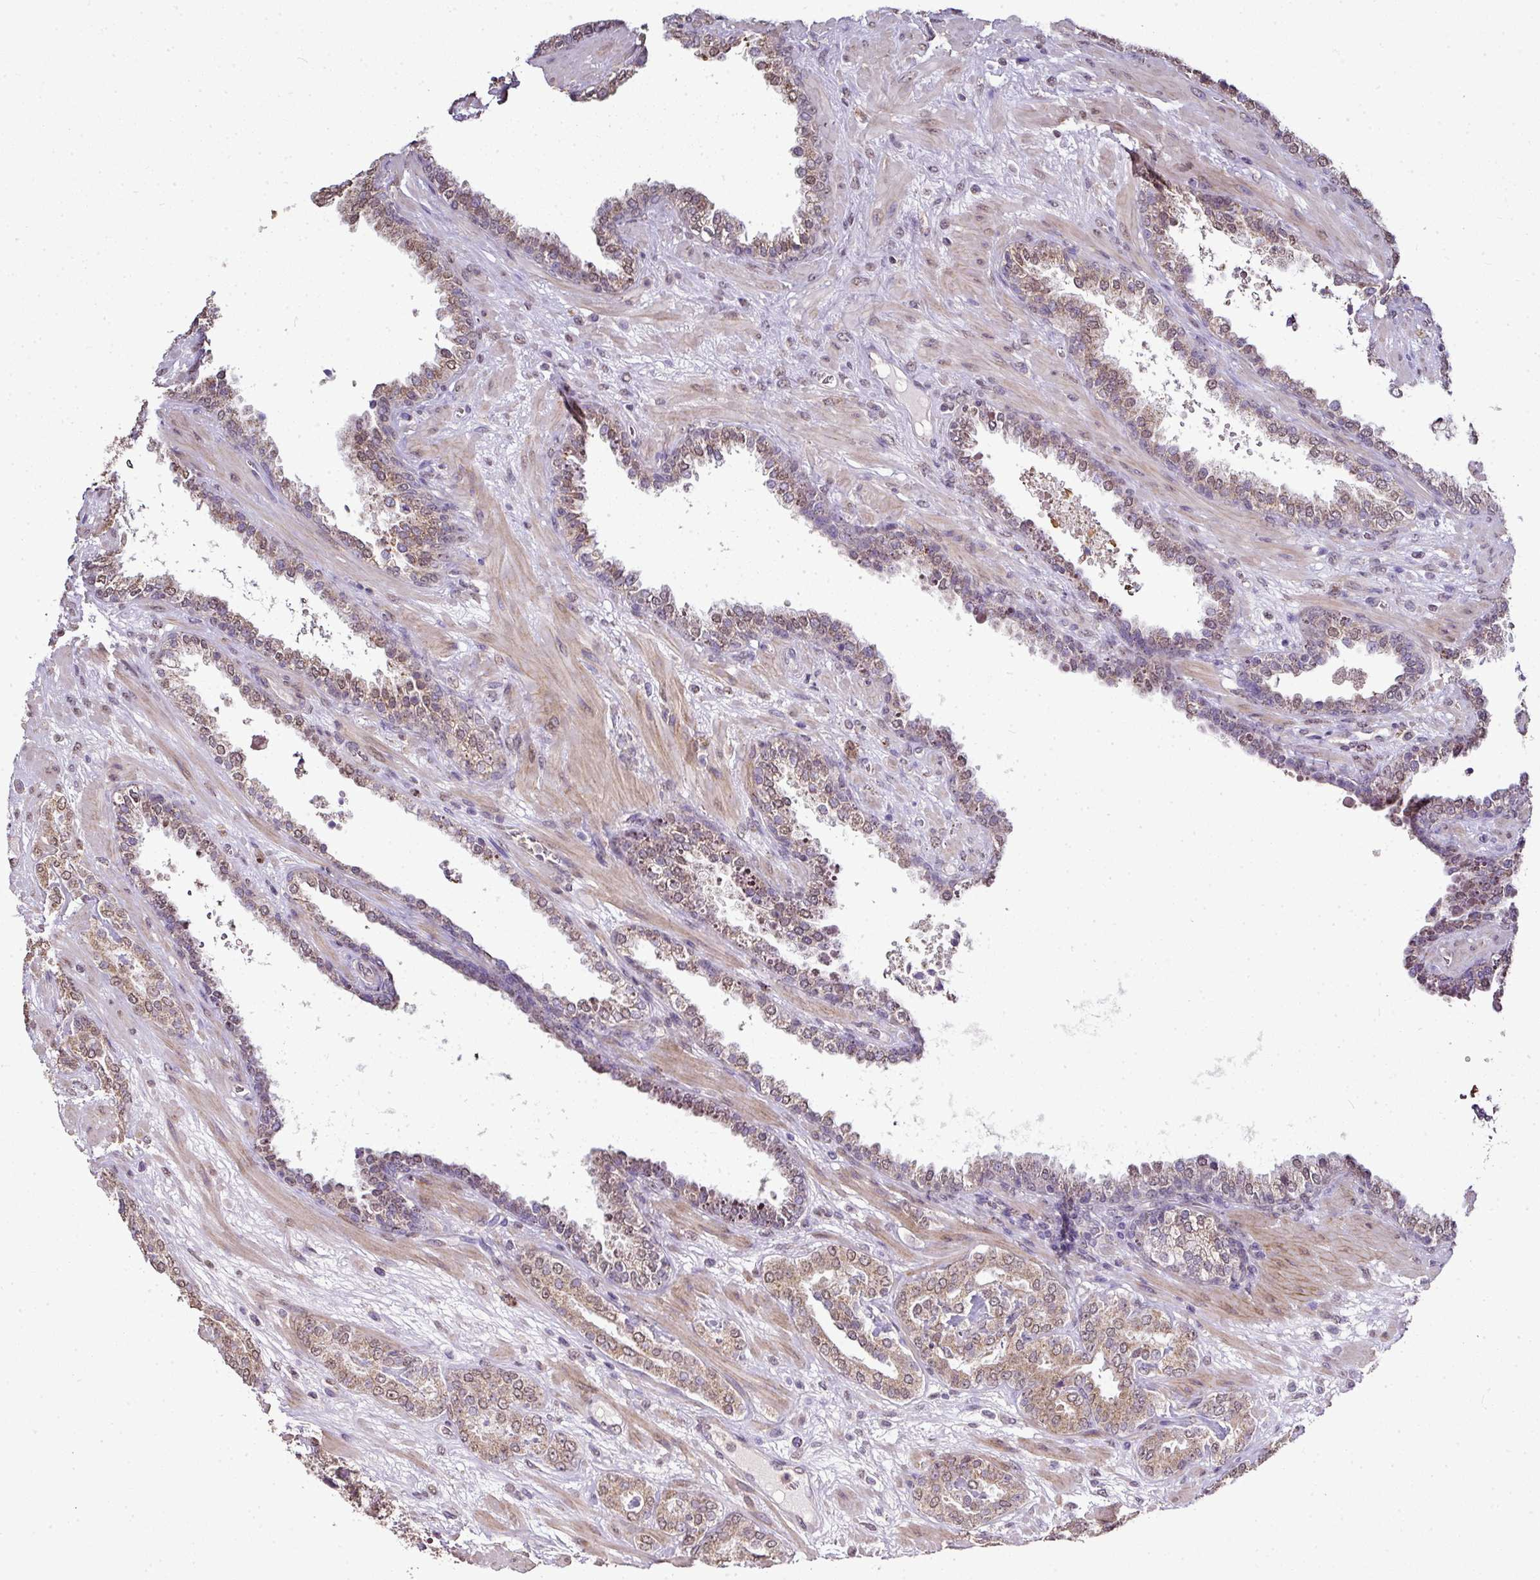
{"staining": {"intensity": "weak", "quantity": ">75%", "location": "cytoplasmic/membranous,nuclear"}, "tissue": "prostate cancer", "cell_type": "Tumor cells", "image_type": "cancer", "snomed": [{"axis": "morphology", "description": "Adenocarcinoma, High grade"}, {"axis": "topography", "description": "Prostate"}], "caption": "Approximately >75% of tumor cells in human prostate cancer reveal weak cytoplasmic/membranous and nuclear protein positivity as visualized by brown immunohistochemical staining.", "gene": "JPH2", "patient": {"sex": "male", "age": 71}}